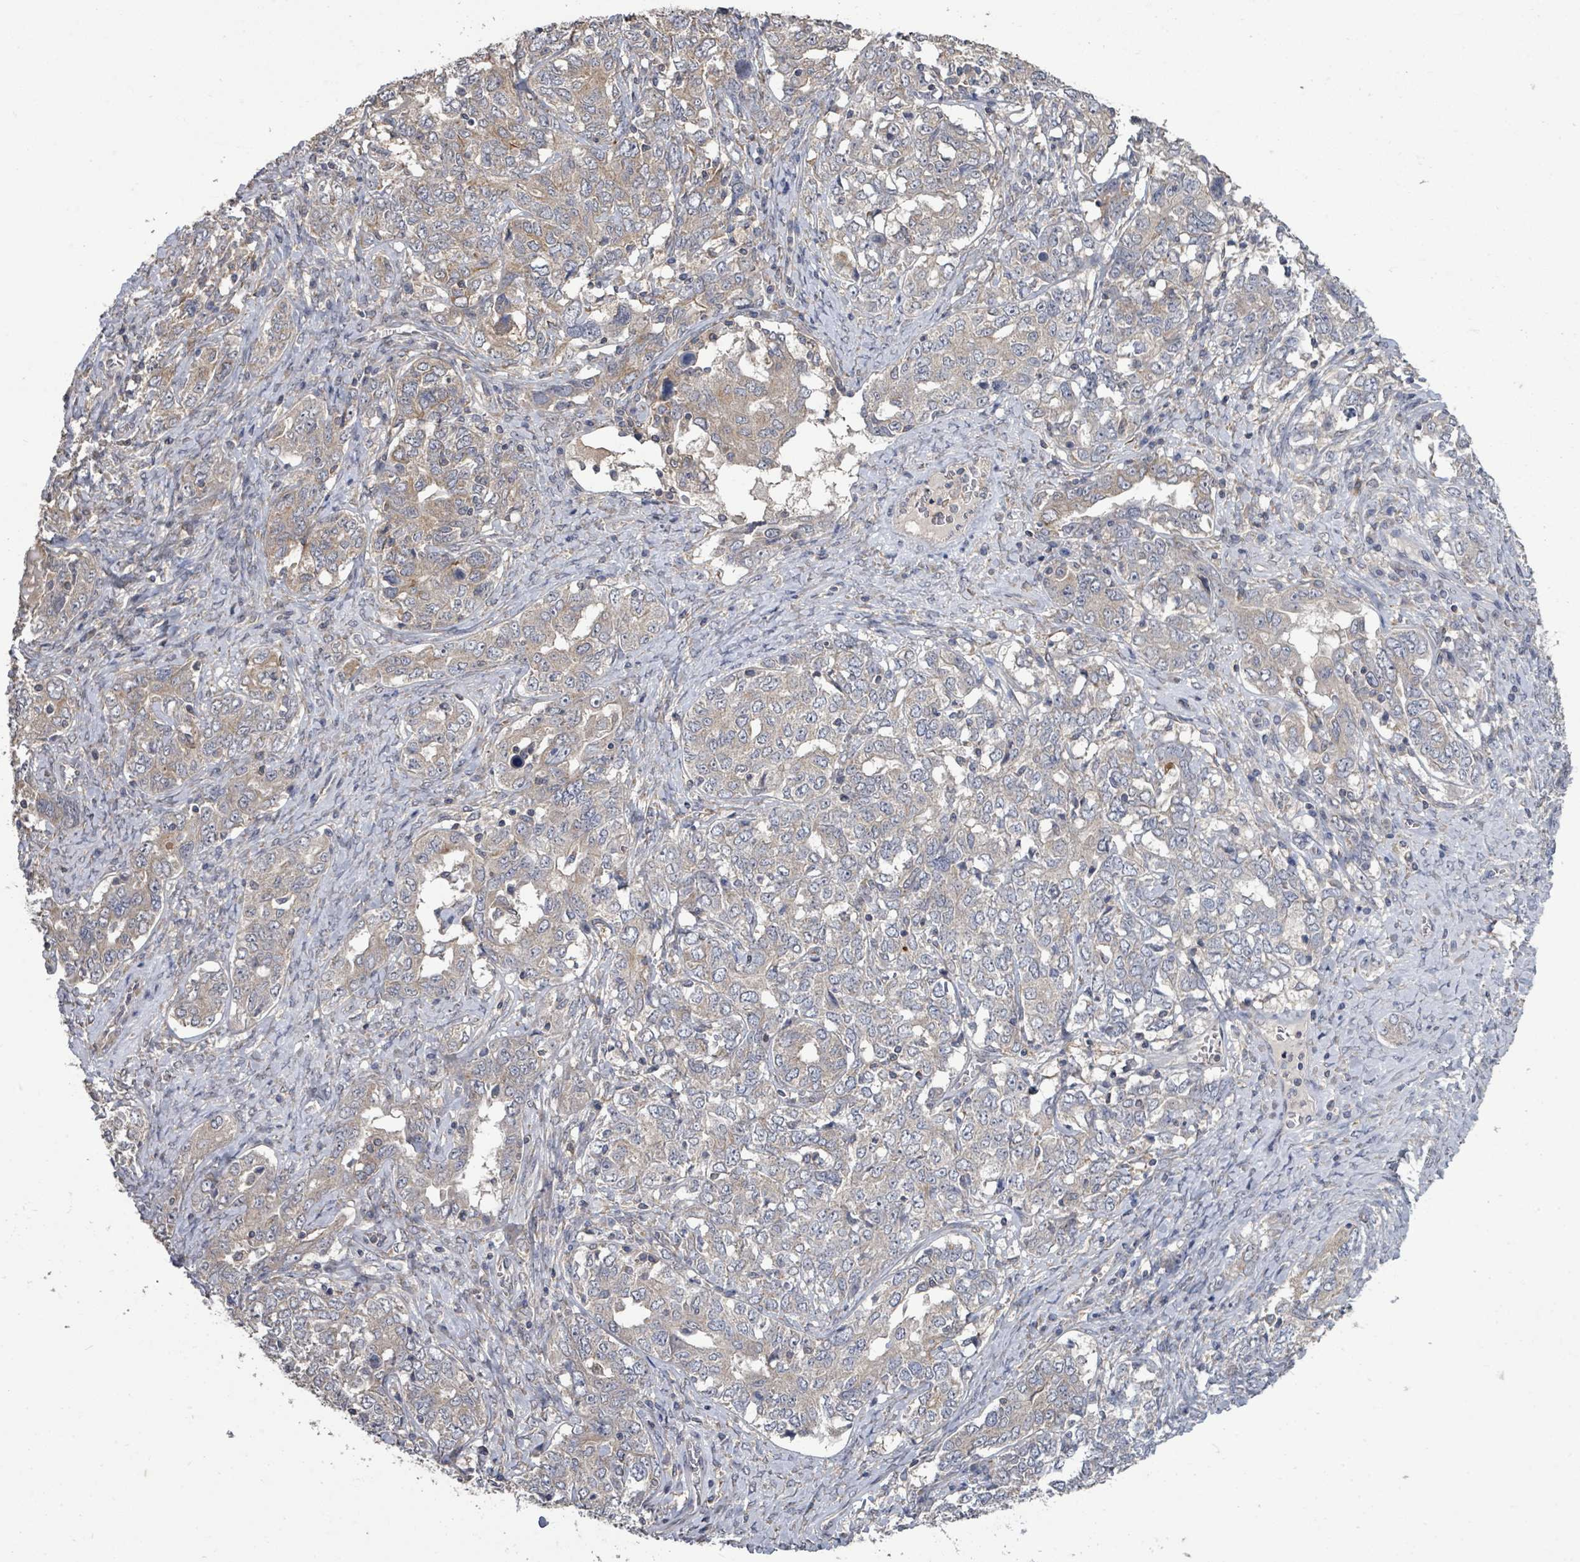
{"staining": {"intensity": "weak", "quantity": "<25%", "location": "cytoplasmic/membranous"}, "tissue": "ovarian cancer", "cell_type": "Tumor cells", "image_type": "cancer", "snomed": [{"axis": "morphology", "description": "Carcinoma, endometroid"}, {"axis": "topography", "description": "Ovary"}], "caption": "The image displays no significant positivity in tumor cells of ovarian cancer (endometroid carcinoma).", "gene": "SLC9A7", "patient": {"sex": "female", "age": 62}}